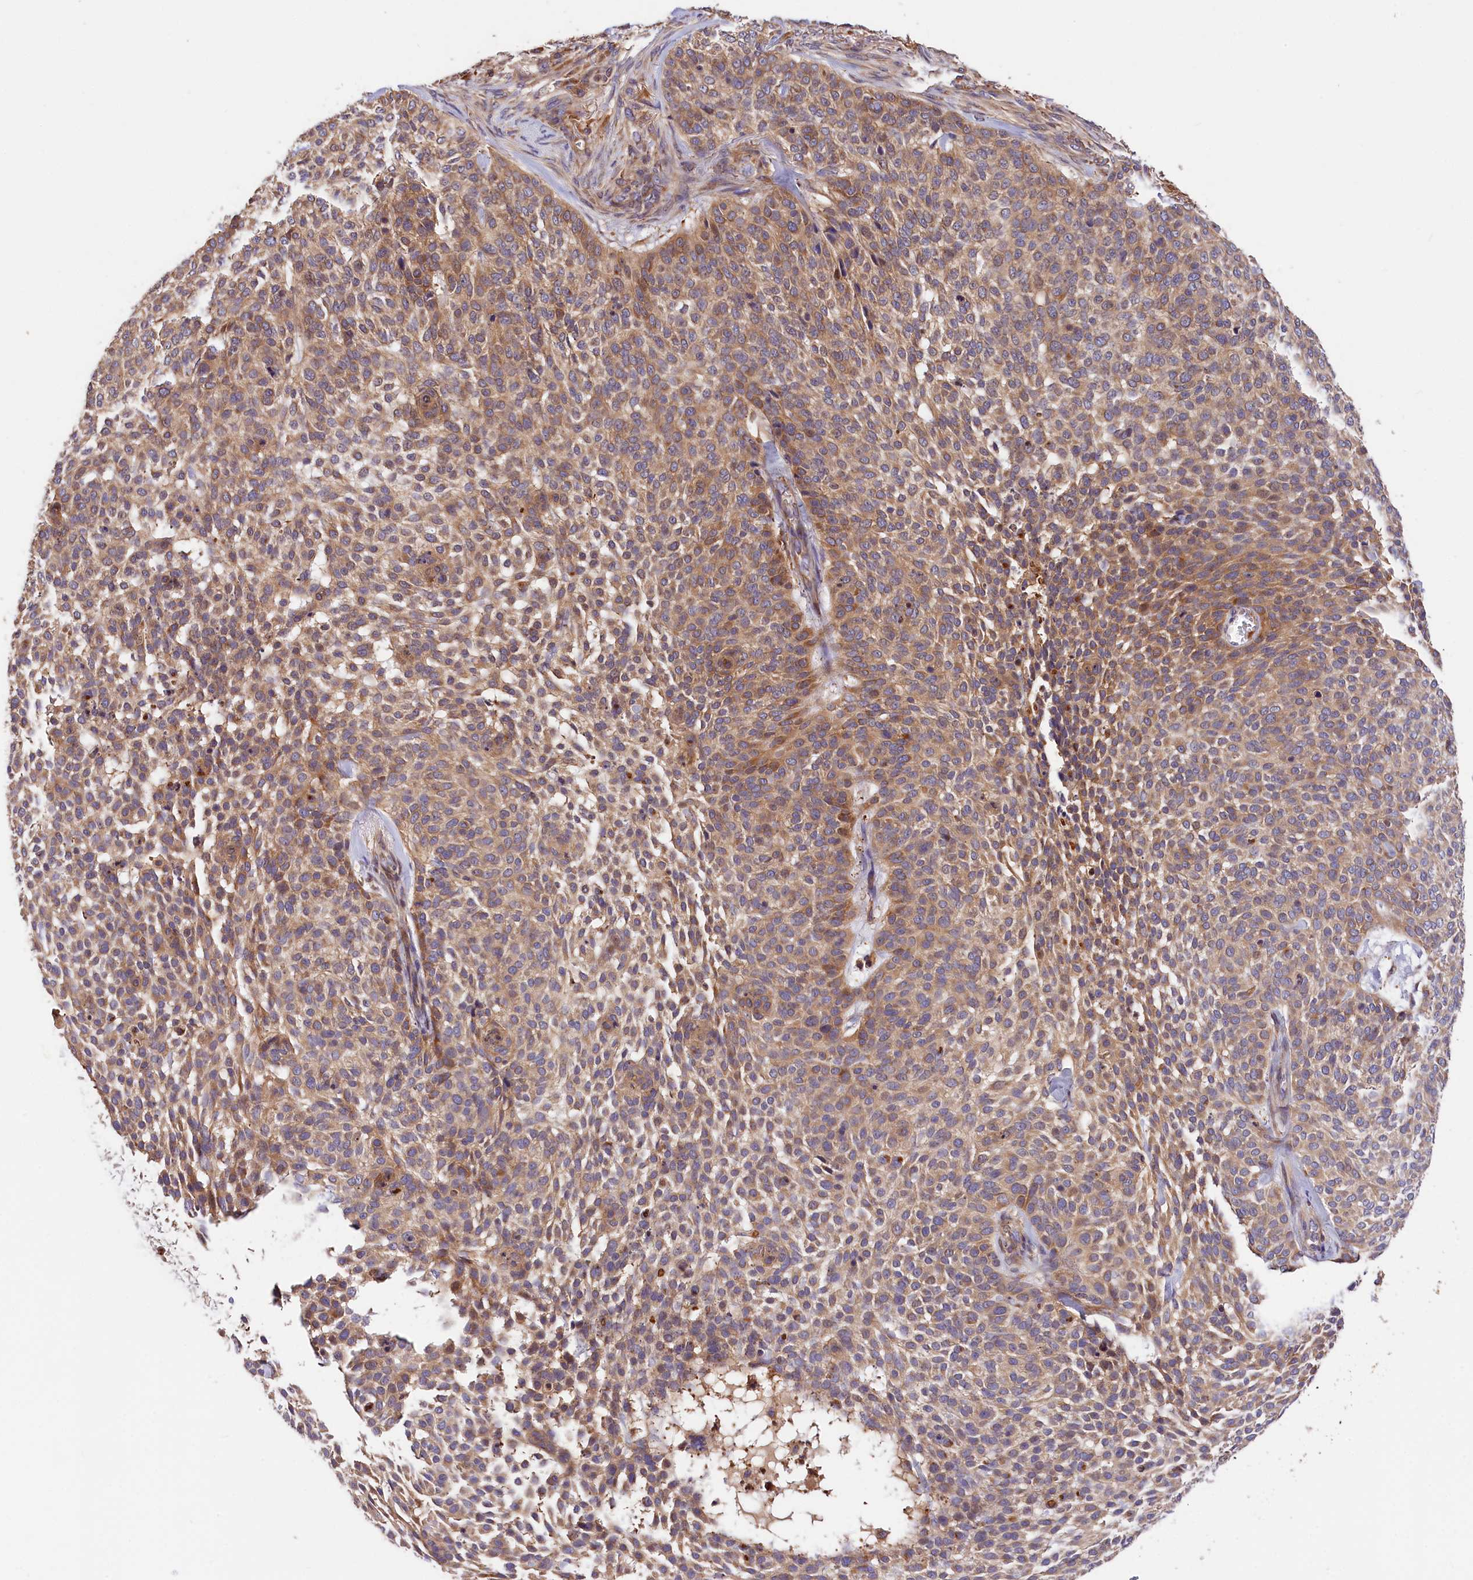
{"staining": {"intensity": "moderate", "quantity": ">75%", "location": "cytoplasmic/membranous"}, "tissue": "skin cancer", "cell_type": "Tumor cells", "image_type": "cancer", "snomed": [{"axis": "morphology", "description": "Basal cell carcinoma"}, {"axis": "topography", "description": "Skin"}], "caption": "Protein analysis of skin basal cell carcinoma tissue displays moderate cytoplasmic/membranous expression in about >75% of tumor cells. The protein of interest is shown in brown color, while the nuclei are stained blue.", "gene": "KPTN", "patient": {"sex": "female", "age": 64}}